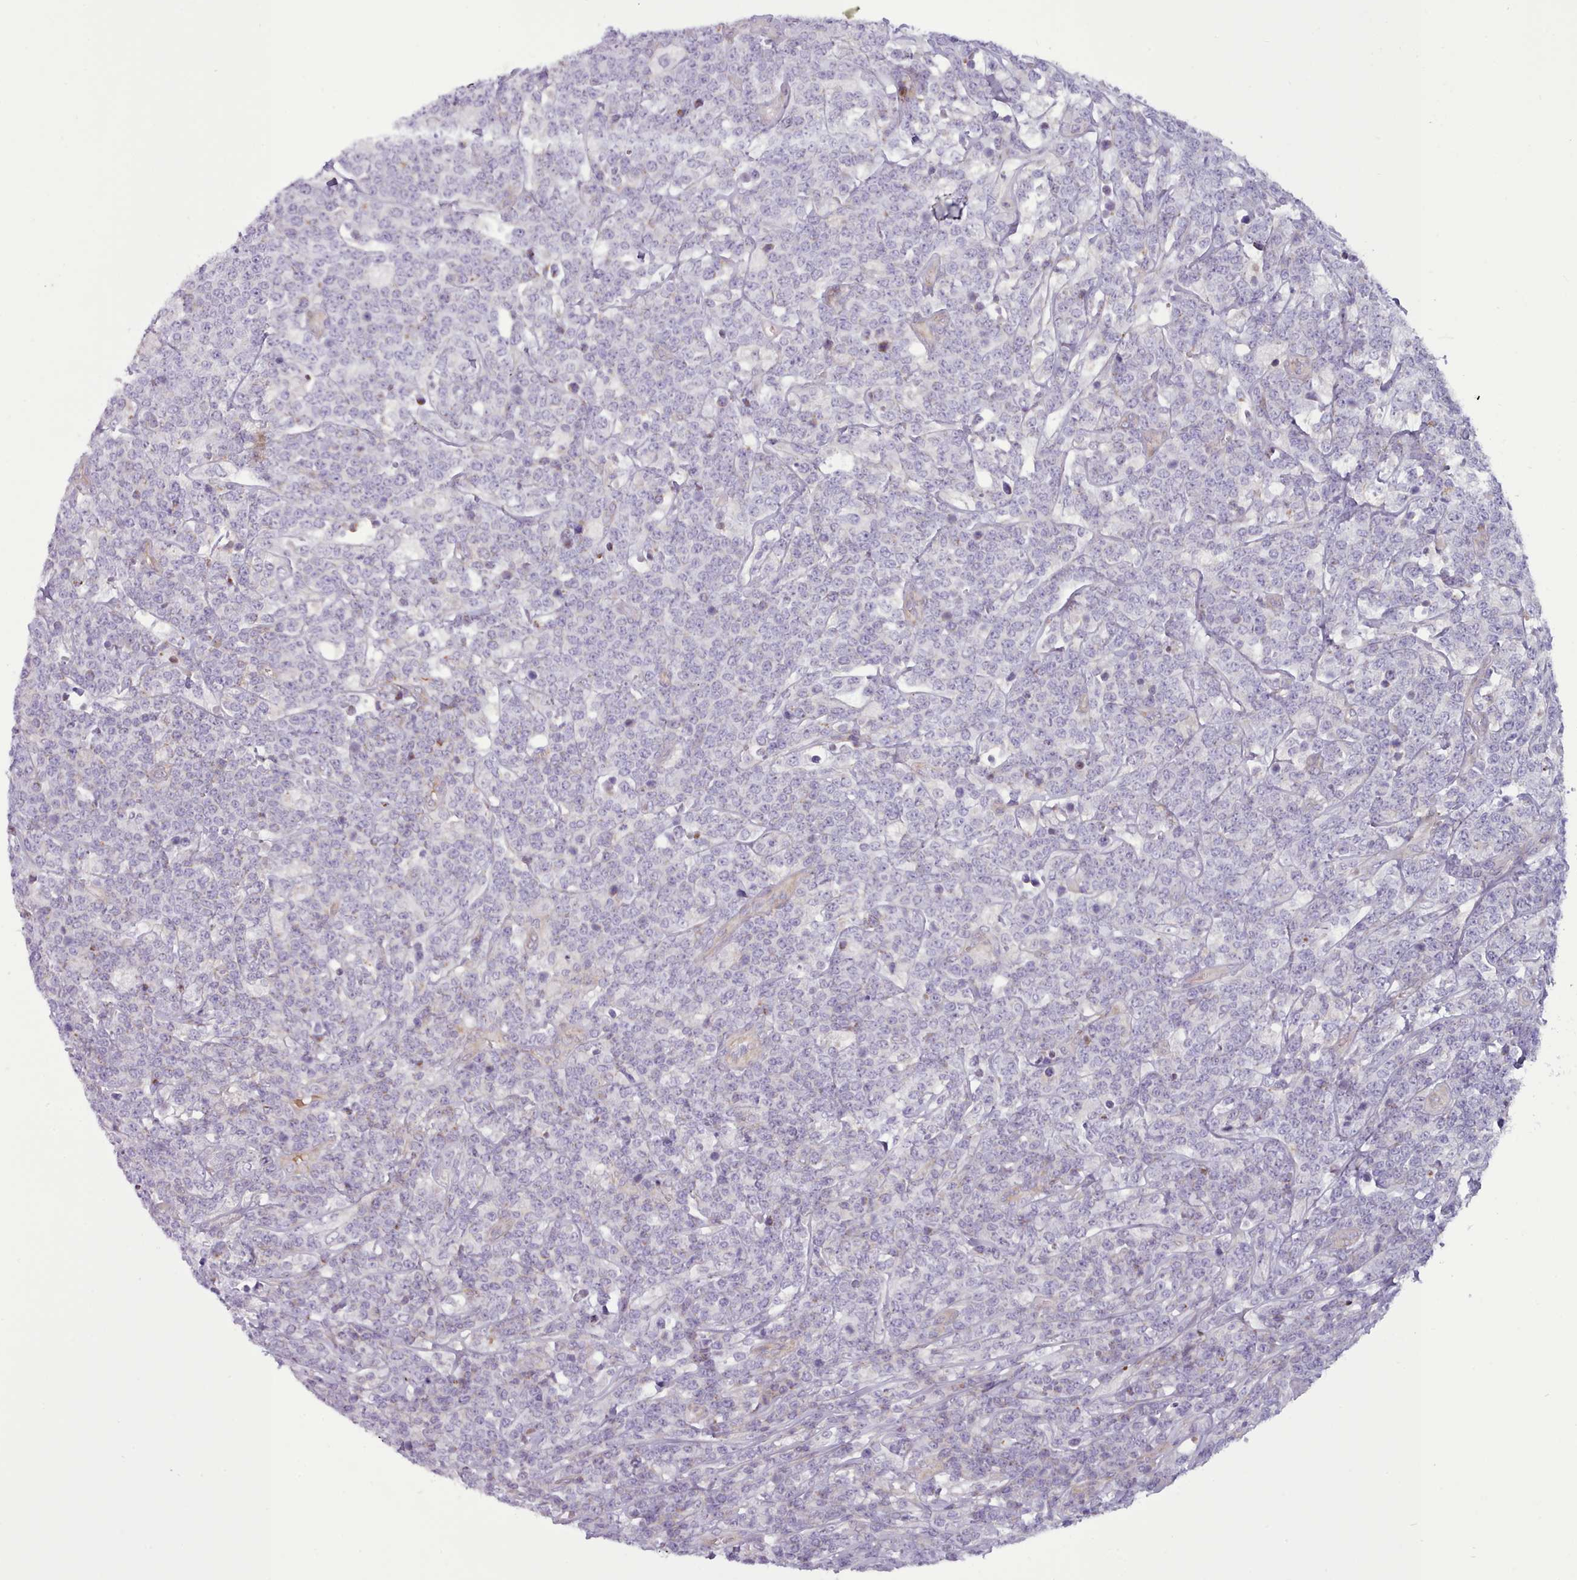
{"staining": {"intensity": "negative", "quantity": "none", "location": "none"}, "tissue": "lymphoma", "cell_type": "Tumor cells", "image_type": "cancer", "snomed": [{"axis": "morphology", "description": "Malignant lymphoma, non-Hodgkin's type, High grade"}, {"axis": "topography", "description": "Small intestine"}], "caption": "High magnification brightfield microscopy of high-grade malignant lymphoma, non-Hodgkin's type stained with DAB (brown) and counterstained with hematoxylin (blue): tumor cells show no significant positivity. The staining is performed using DAB brown chromogen with nuclei counter-stained in using hematoxylin.", "gene": "TENT4B", "patient": {"sex": "male", "age": 8}}